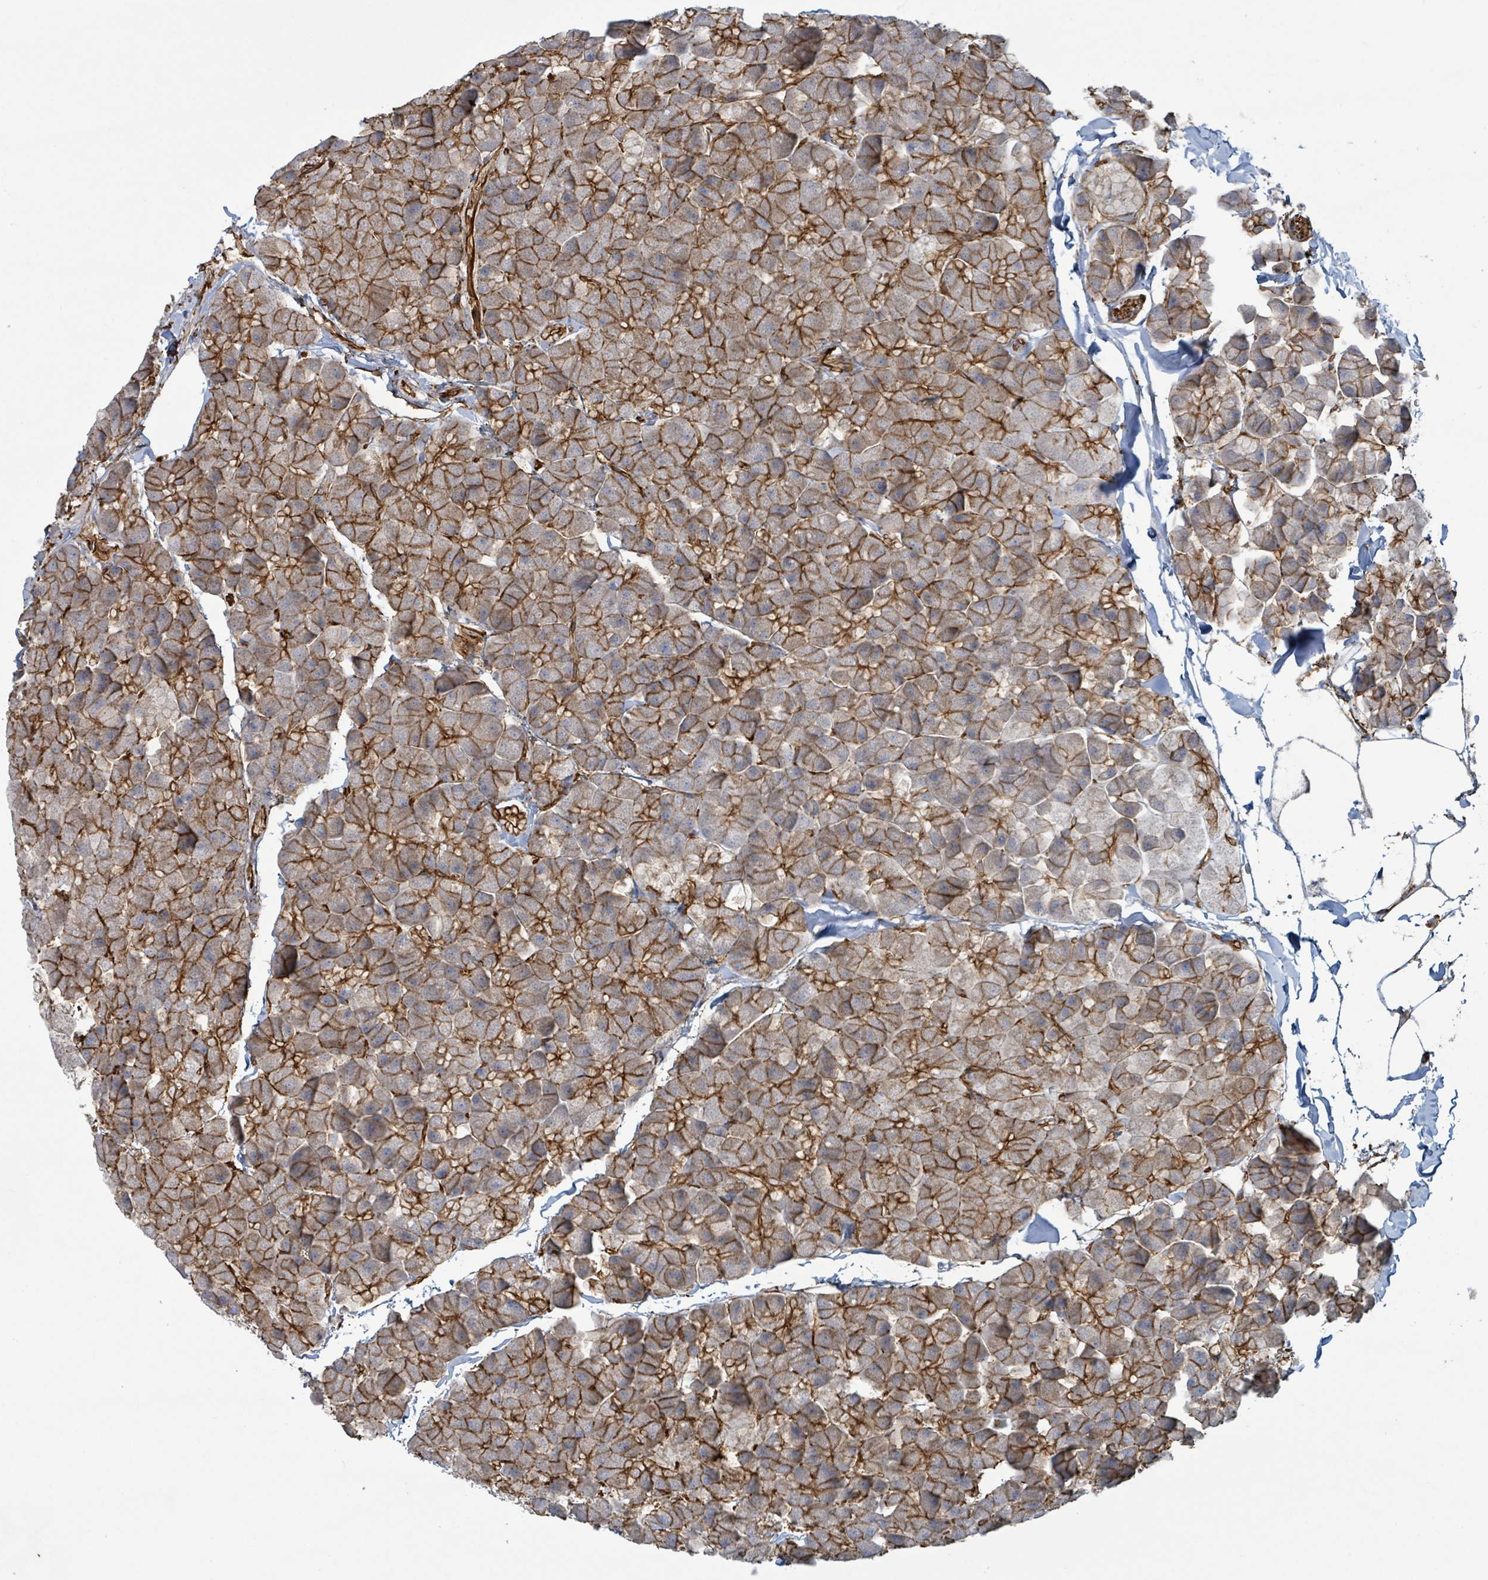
{"staining": {"intensity": "strong", "quantity": ">75%", "location": "cytoplasmic/membranous"}, "tissue": "pancreas", "cell_type": "Exocrine glandular cells", "image_type": "normal", "snomed": [{"axis": "morphology", "description": "Normal tissue, NOS"}, {"axis": "topography", "description": "Pancreas"}], "caption": "An image of human pancreas stained for a protein displays strong cytoplasmic/membranous brown staining in exocrine glandular cells.", "gene": "LDOC1", "patient": {"sex": "male", "age": 35}}